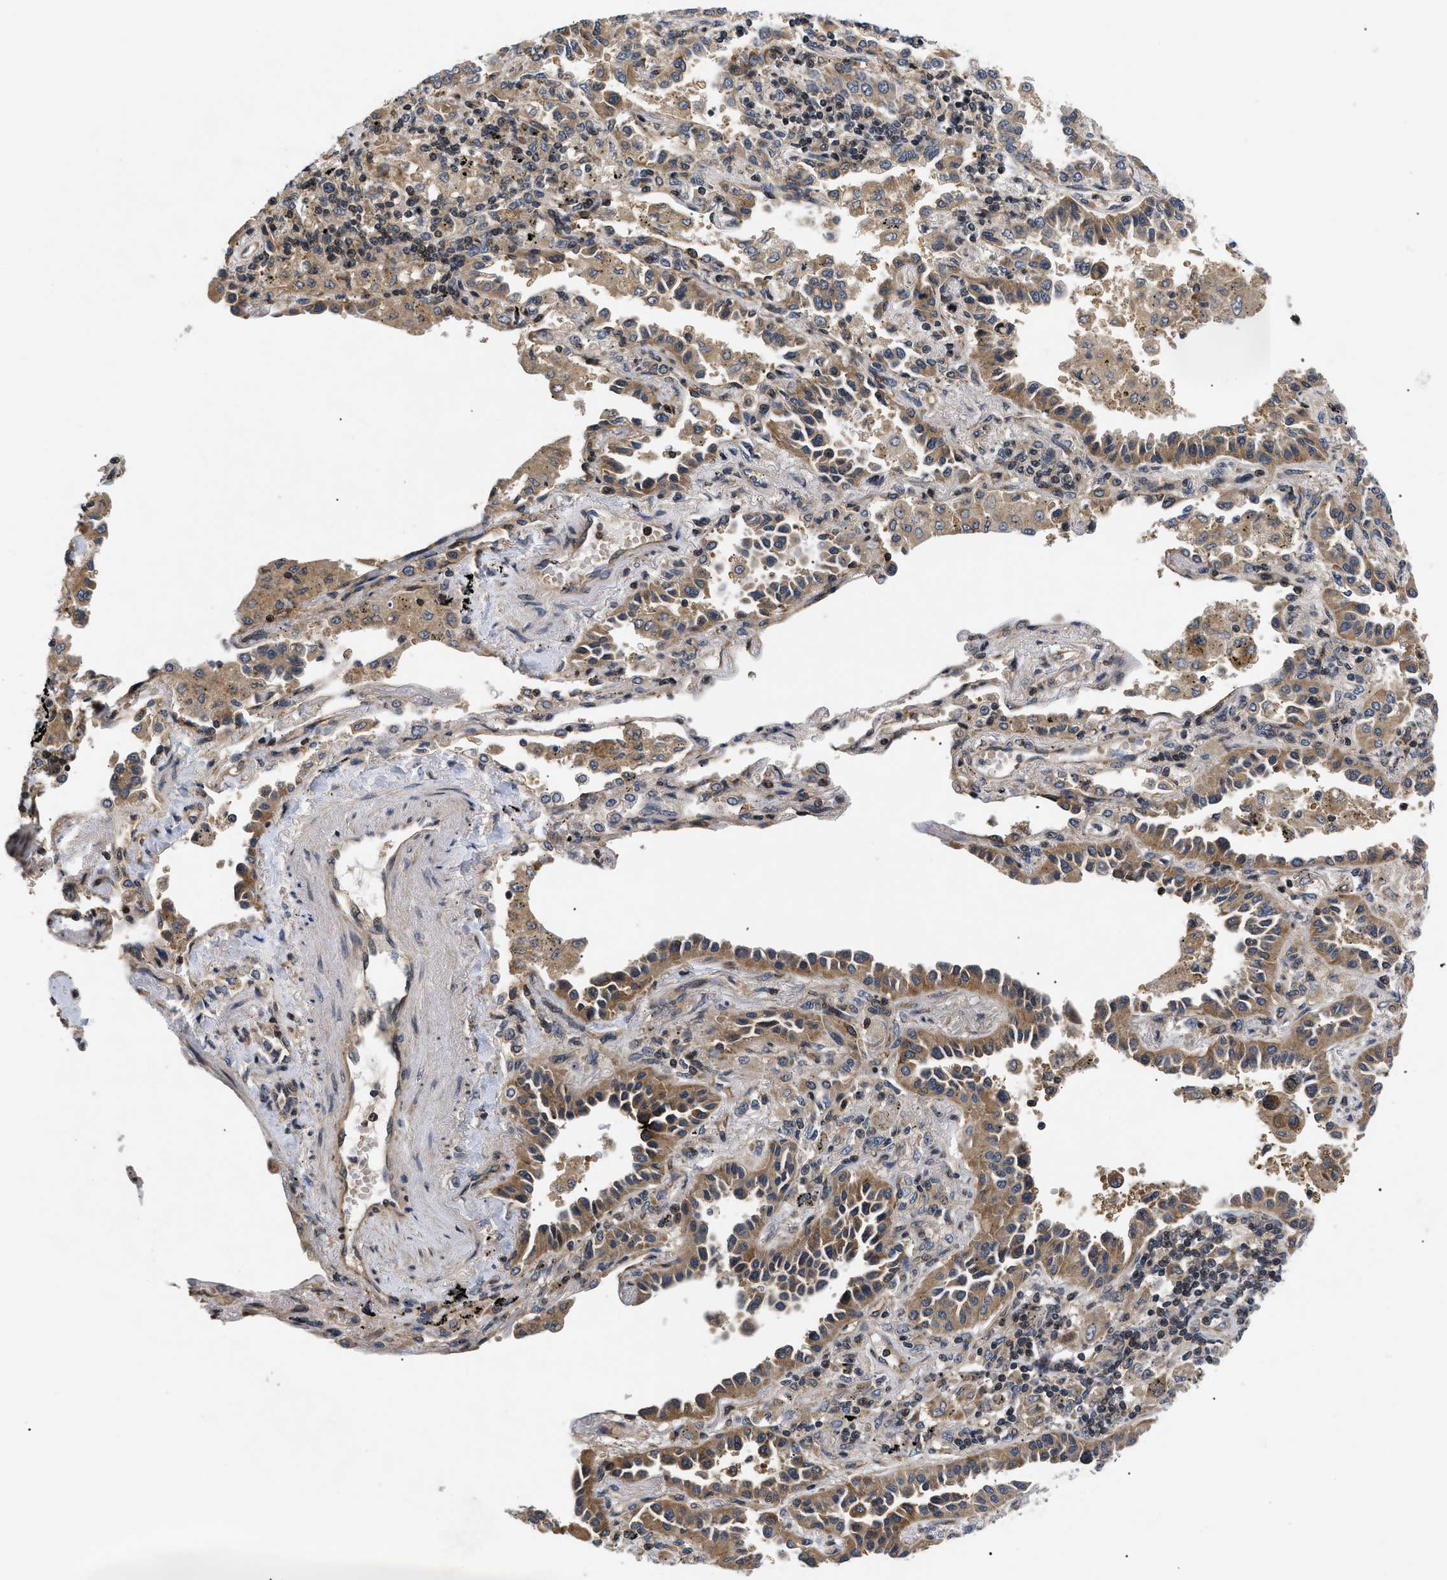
{"staining": {"intensity": "moderate", "quantity": ">75%", "location": "cytoplasmic/membranous"}, "tissue": "lung cancer", "cell_type": "Tumor cells", "image_type": "cancer", "snomed": [{"axis": "morphology", "description": "Normal tissue, NOS"}, {"axis": "morphology", "description": "Adenocarcinoma, NOS"}, {"axis": "topography", "description": "Lung"}], "caption": "Moderate cytoplasmic/membranous expression is seen in about >75% of tumor cells in lung cancer.", "gene": "HMGCR", "patient": {"sex": "male", "age": 59}}